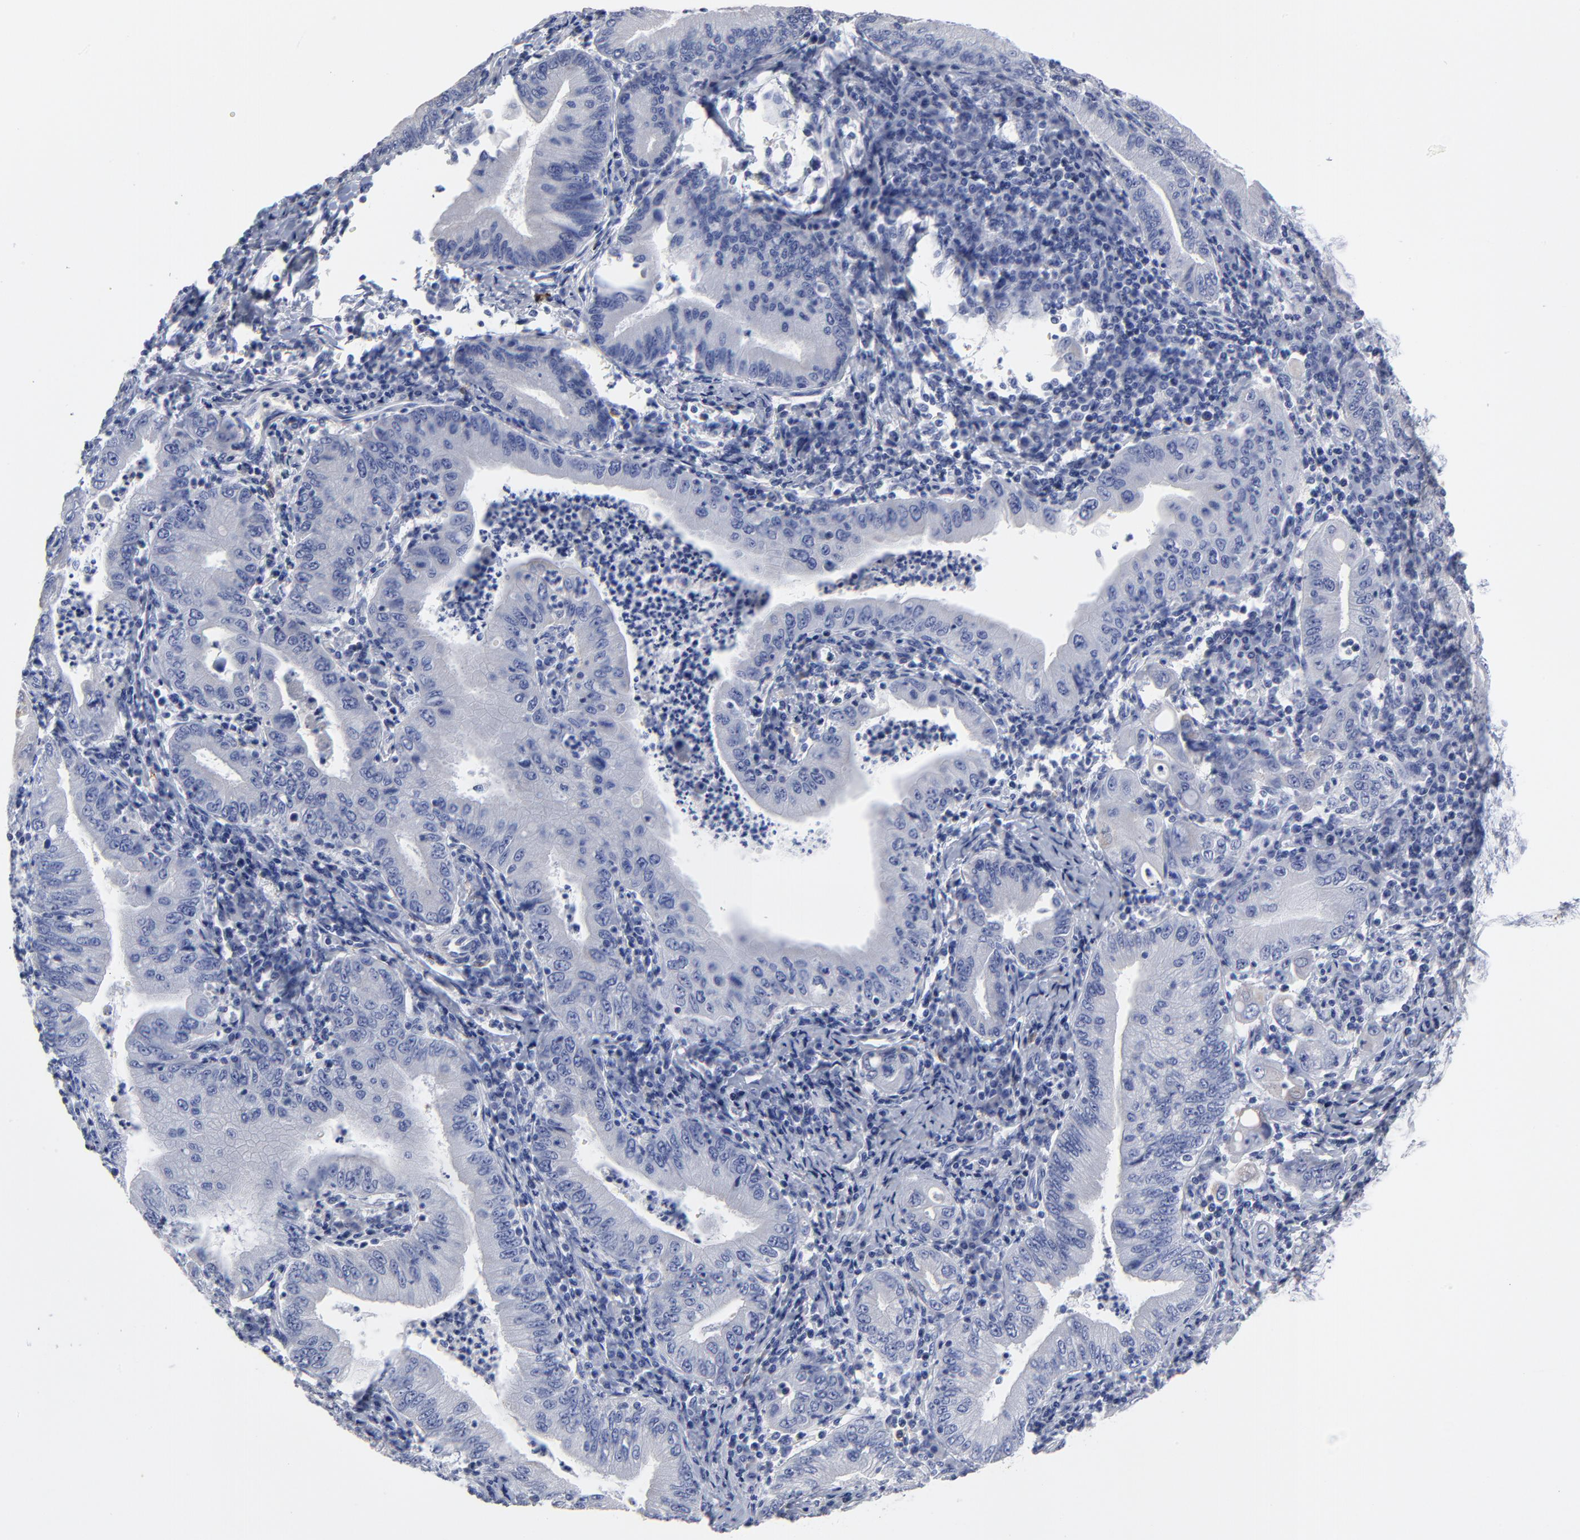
{"staining": {"intensity": "negative", "quantity": "none", "location": "none"}, "tissue": "stomach cancer", "cell_type": "Tumor cells", "image_type": "cancer", "snomed": [{"axis": "morphology", "description": "Normal tissue, NOS"}, {"axis": "morphology", "description": "Adenocarcinoma, NOS"}, {"axis": "topography", "description": "Esophagus"}, {"axis": "topography", "description": "Stomach, upper"}, {"axis": "topography", "description": "Peripheral nerve tissue"}], "caption": "DAB immunohistochemical staining of stomach adenocarcinoma shows no significant expression in tumor cells. (DAB immunohistochemistry visualized using brightfield microscopy, high magnification).", "gene": "PTP4A1", "patient": {"sex": "male", "age": 62}}